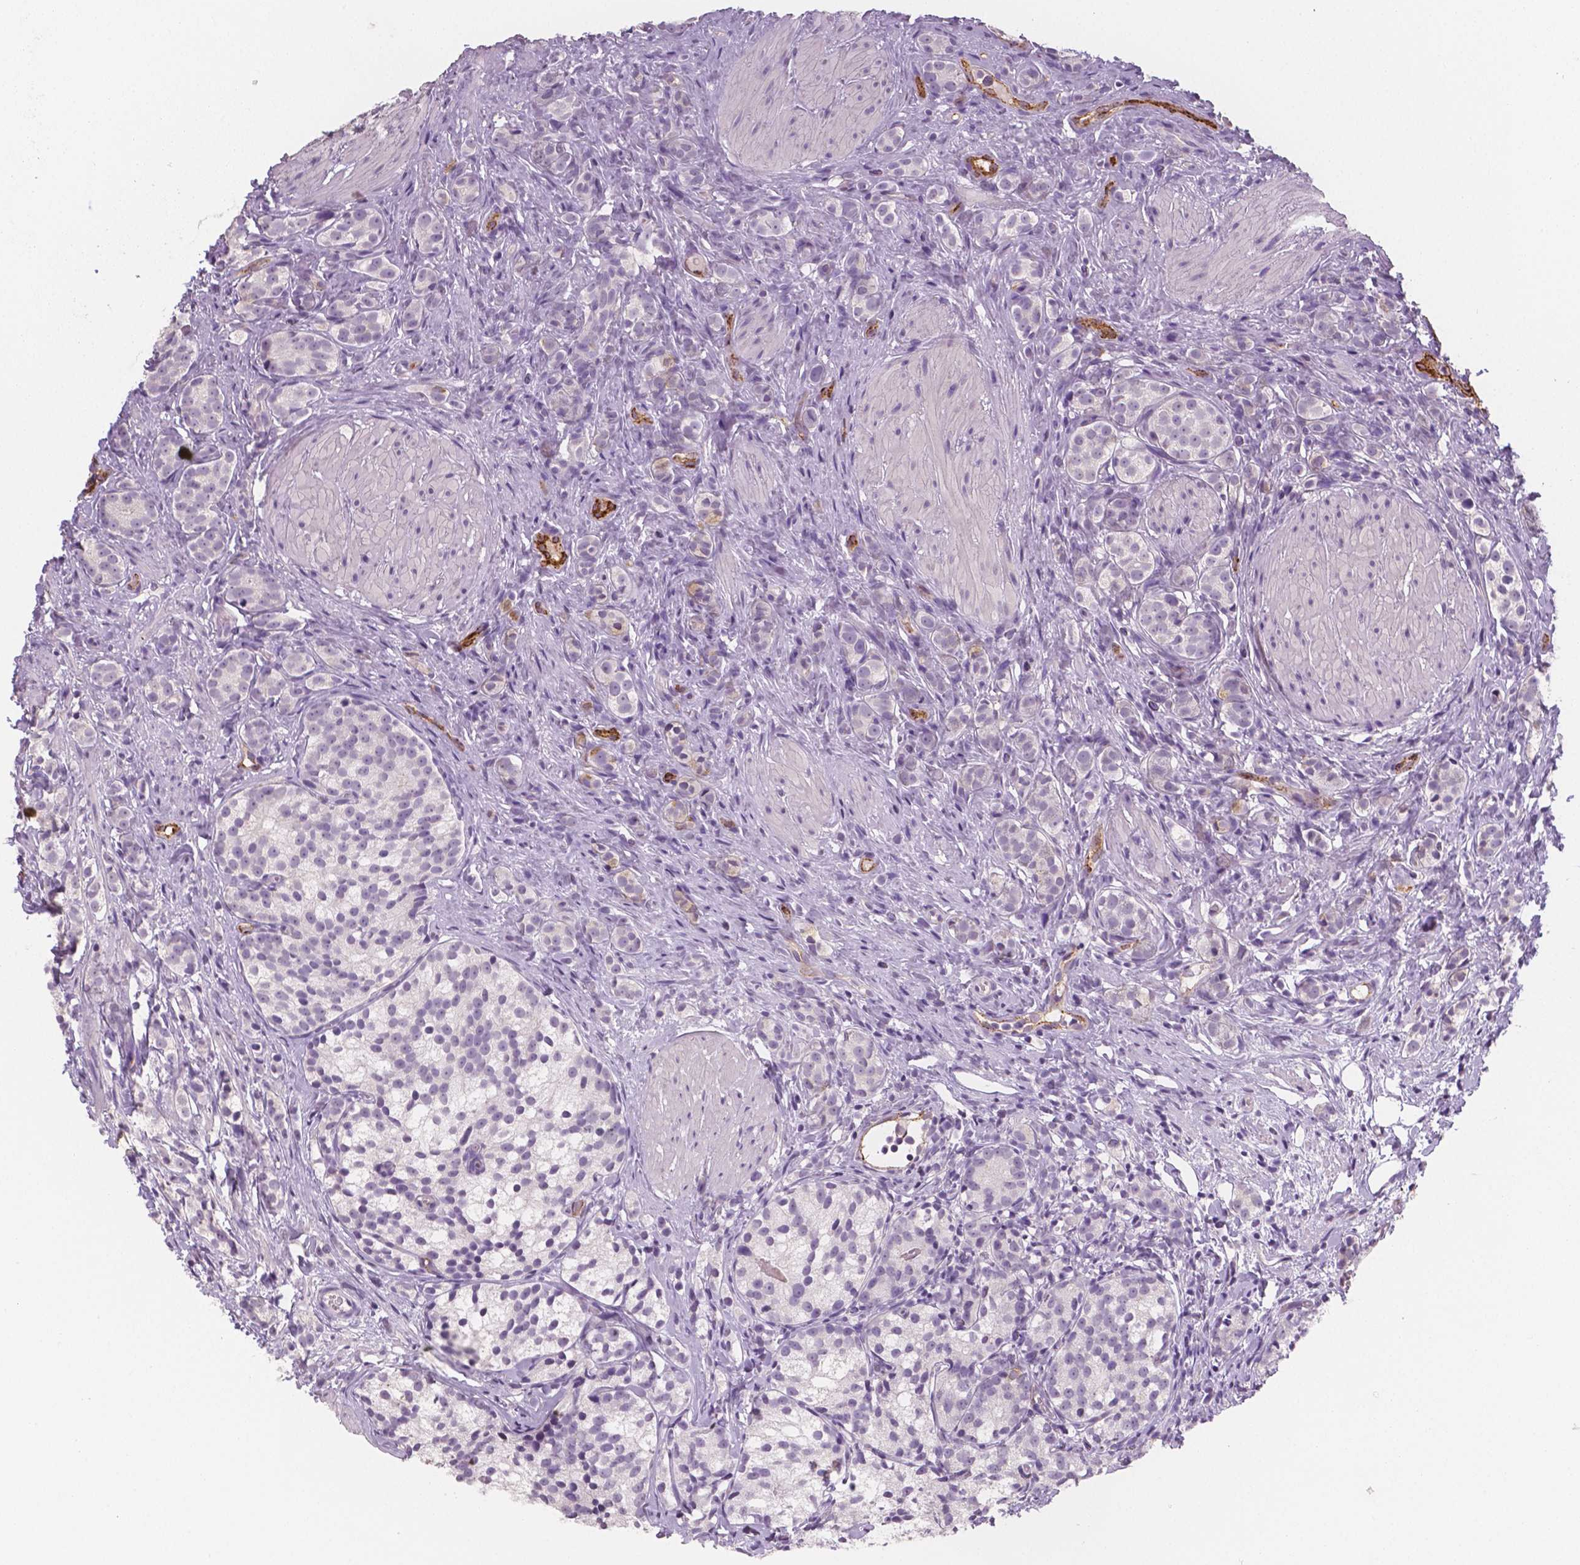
{"staining": {"intensity": "negative", "quantity": "none", "location": "none"}, "tissue": "prostate cancer", "cell_type": "Tumor cells", "image_type": "cancer", "snomed": [{"axis": "morphology", "description": "Adenocarcinoma, High grade"}, {"axis": "topography", "description": "Prostate"}], "caption": "Prostate high-grade adenocarcinoma was stained to show a protein in brown. There is no significant staining in tumor cells.", "gene": "TSPAN7", "patient": {"sex": "male", "age": 53}}